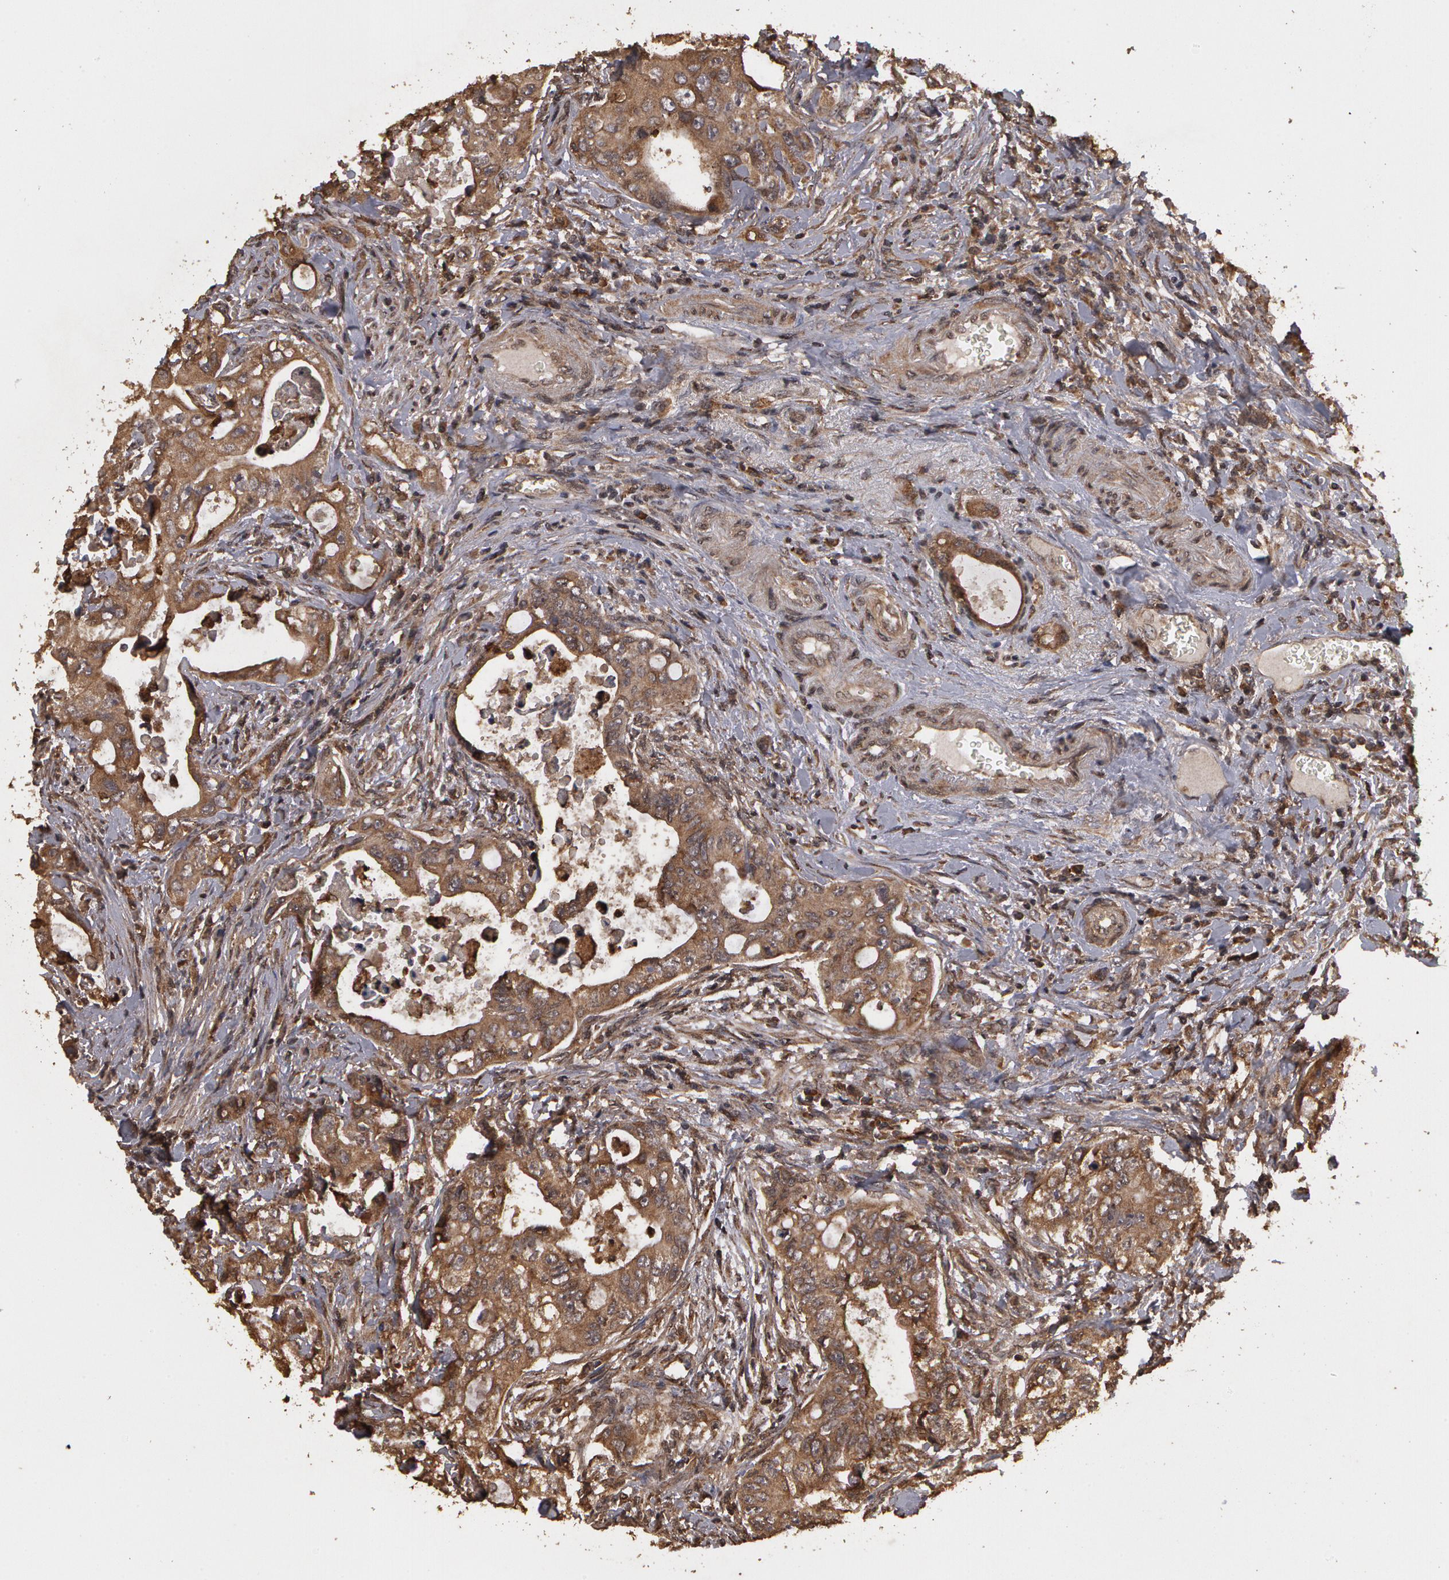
{"staining": {"intensity": "weak", "quantity": "25%-75%", "location": "cytoplasmic/membranous"}, "tissue": "colorectal cancer", "cell_type": "Tumor cells", "image_type": "cancer", "snomed": [{"axis": "morphology", "description": "Adenocarcinoma, NOS"}, {"axis": "topography", "description": "Rectum"}], "caption": "DAB (3,3'-diaminobenzidine) immunohistochemical staining of human colorectal cancer shows weak cytoplasmic/membranous protein expression in about 25%-75% of tumor cells. Immunohistochemistry (ihc) stains the protein in brown and the nuclei are stained blue.", "gene": "CALR", "patient": {"sex": "female", "age": 57}}